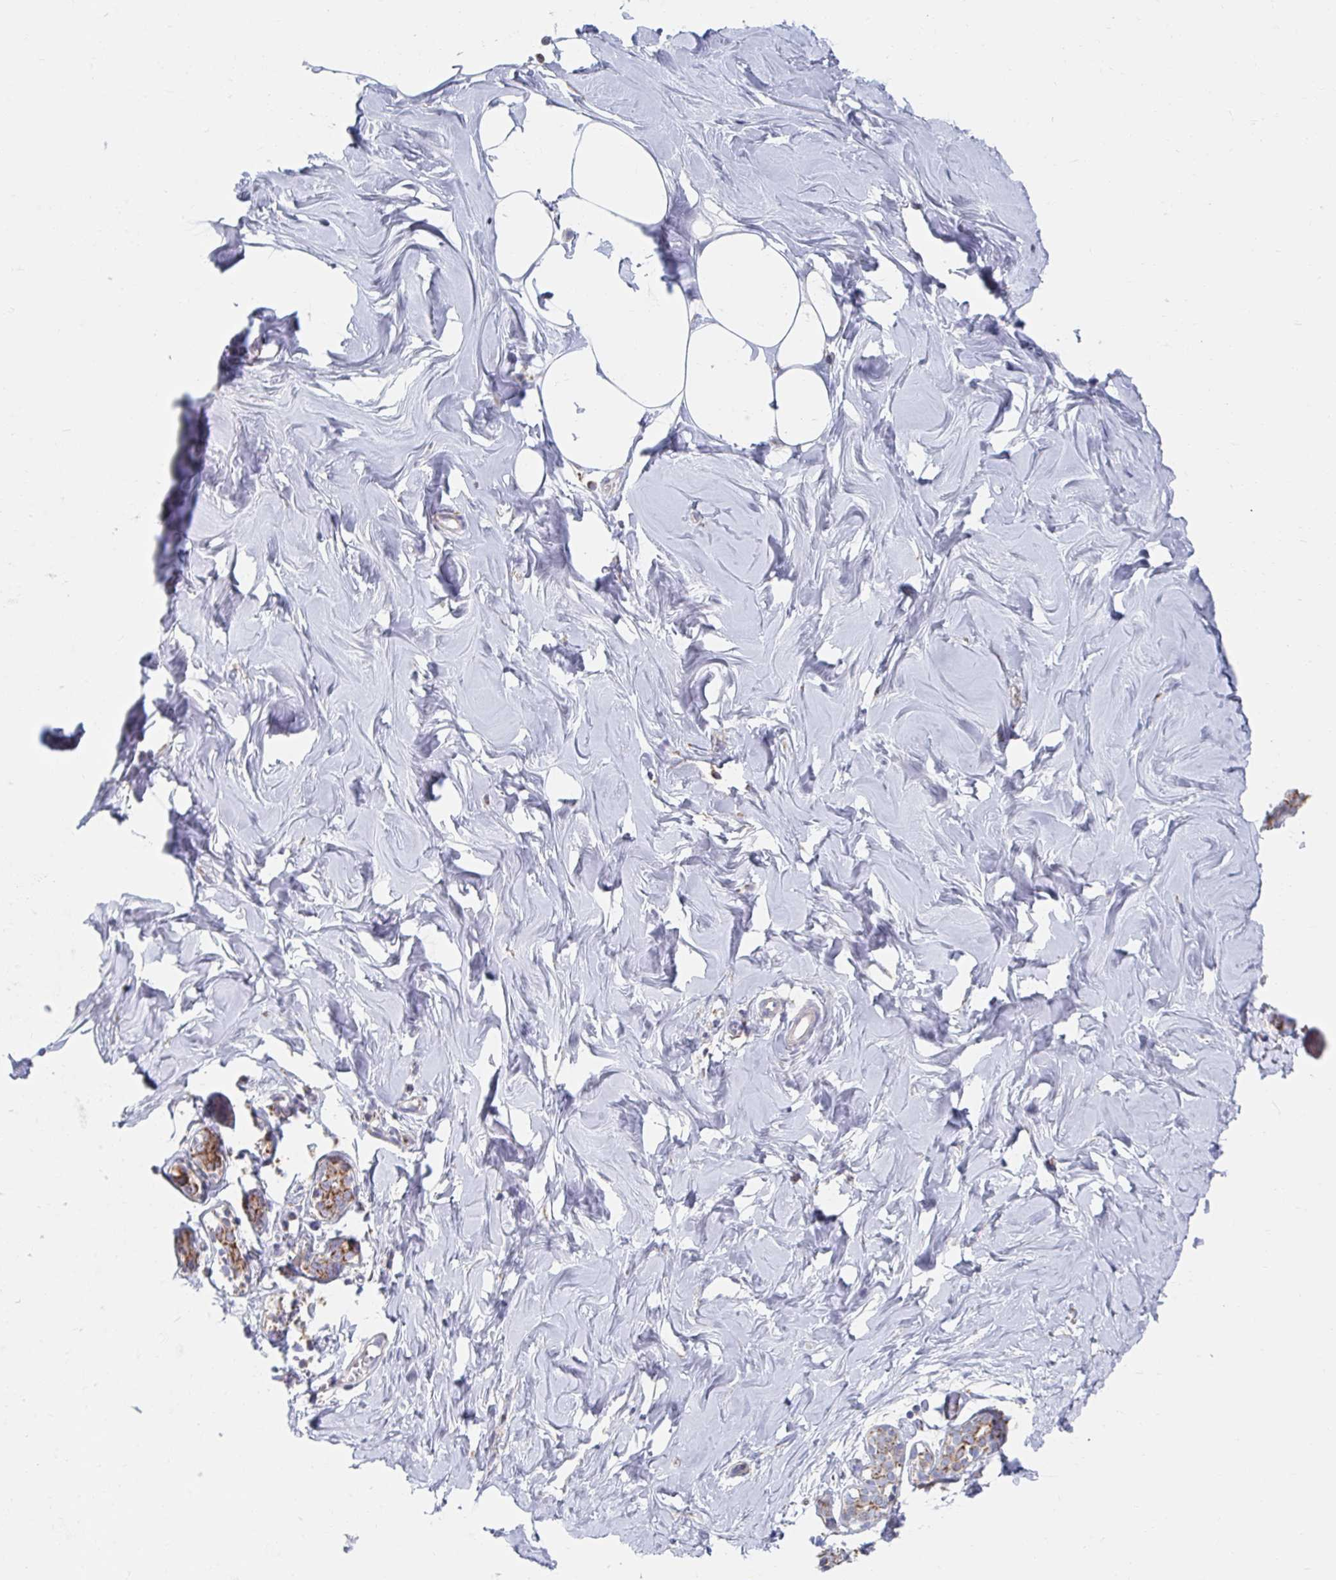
{"staining": {"intensity": "negative", "quantity": "none", "location": "none"}, "tissue": "breast", "cell_type": "Adipocytes", "image_type": "normal", "snomed": [{"axis": "morphology", "description": "Normal tissue, NOS"}, {"axis": "topography", "description": "Breast"}], "caption": "DAB immunohistochemical staining of unremarkable human breast exhibits no significant positivity in adipocytes. (DAB (3,3'-diaminobenzidine) IHC with hematoxylin counter stain).", "gene": "MAVS", "patient": {"sex": "female", "age": 27}}